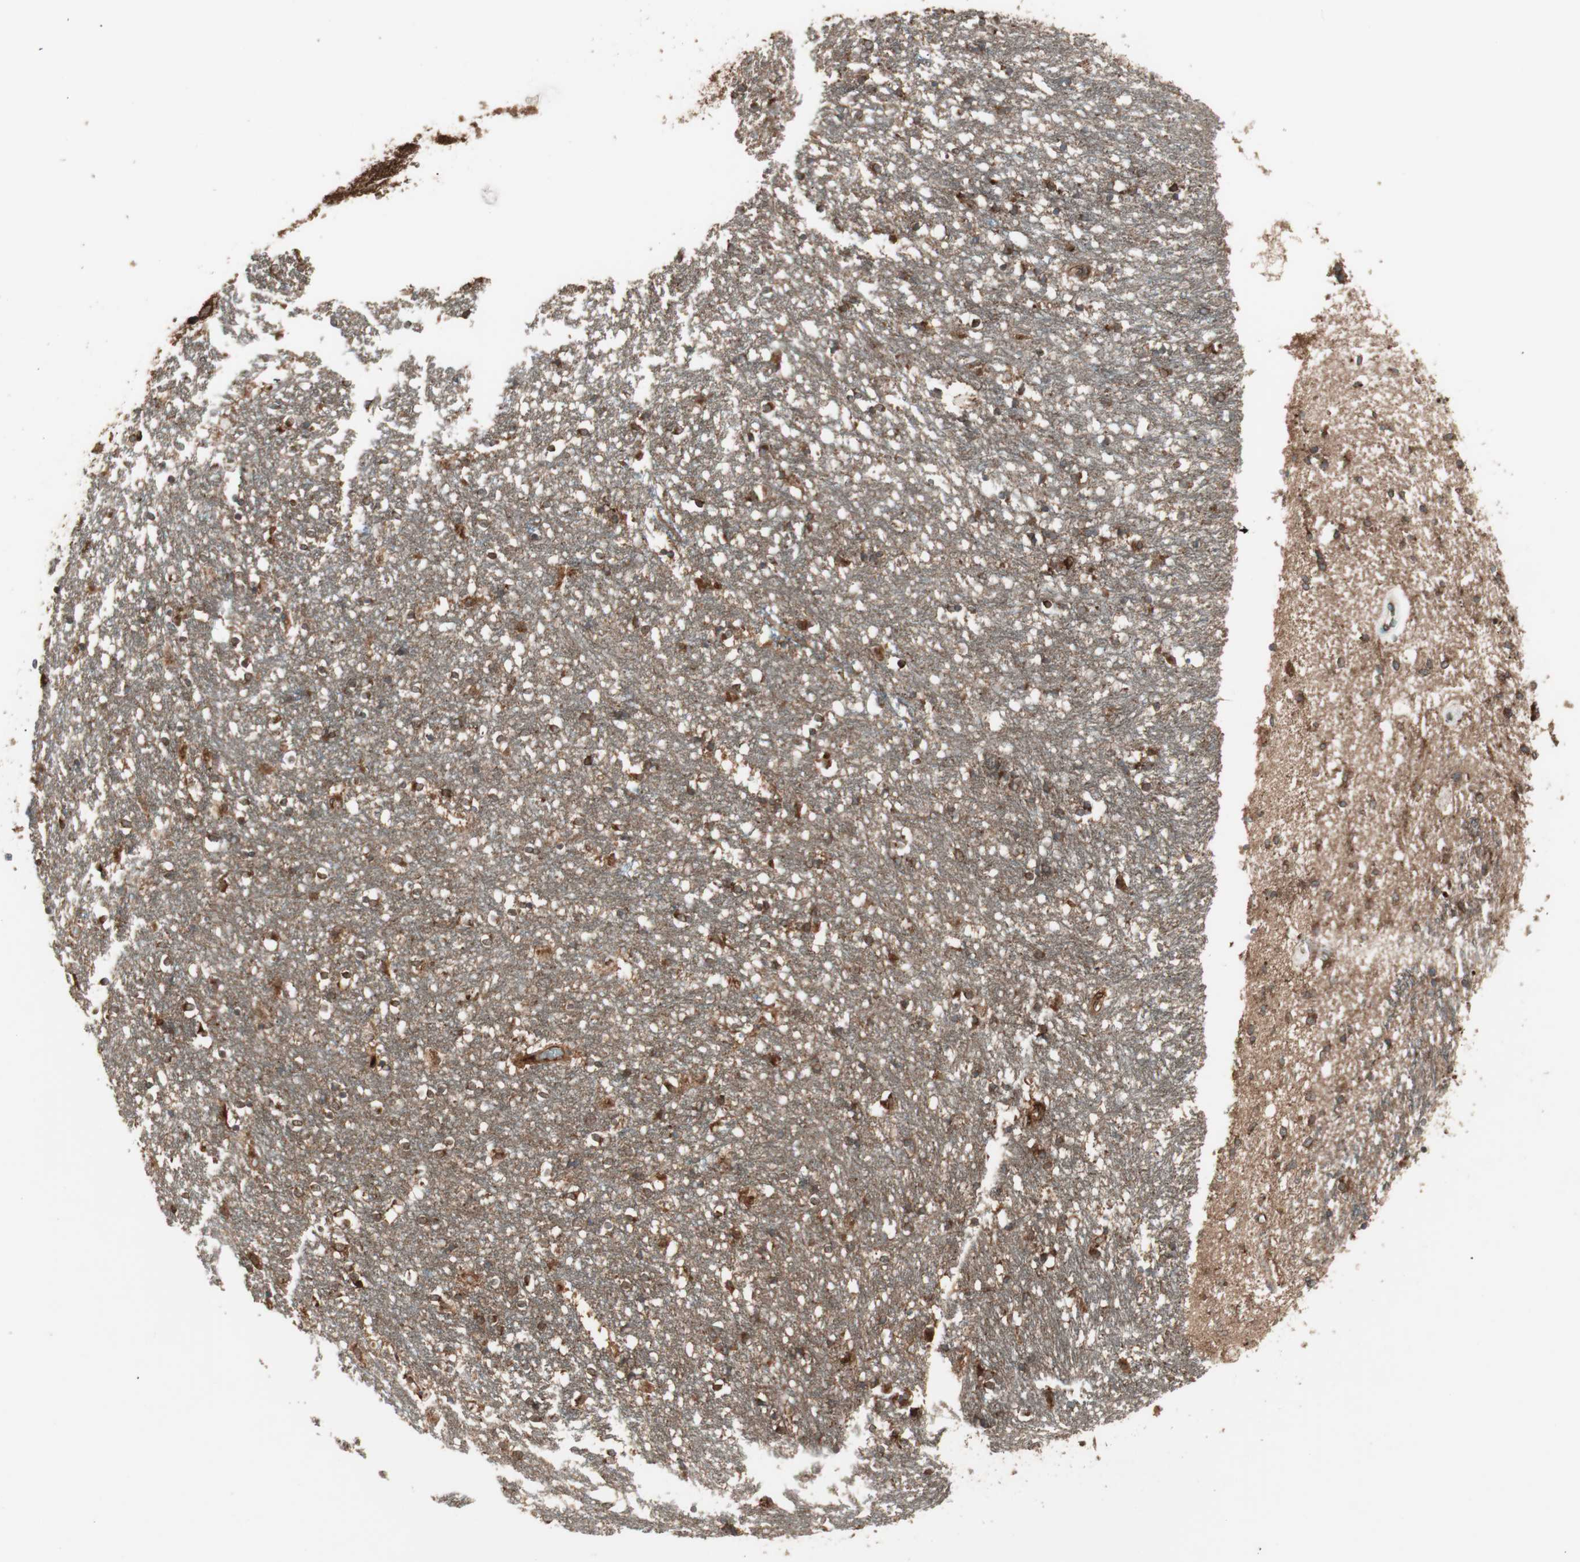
{"staining": {"intensity": "strong", "quantity": ">75%", "location": "cytoplasmic/membranous"}, "tissue": "caudate", "cell_type": "Glial cells", "image_type": "normal", "snomed": [{"axis": "morphology", "description": "Normal tissue, NOS"}, {"axis": "topography", "description": "Lateral ventricle wall"}], "caption": "This is an image of IHC staining of normal caudate, which shows strong staining in the cytoplasmic/membranous of glial cells.", "gene": "RAB5A", "patient": {"sex": "female", "age": 54}}